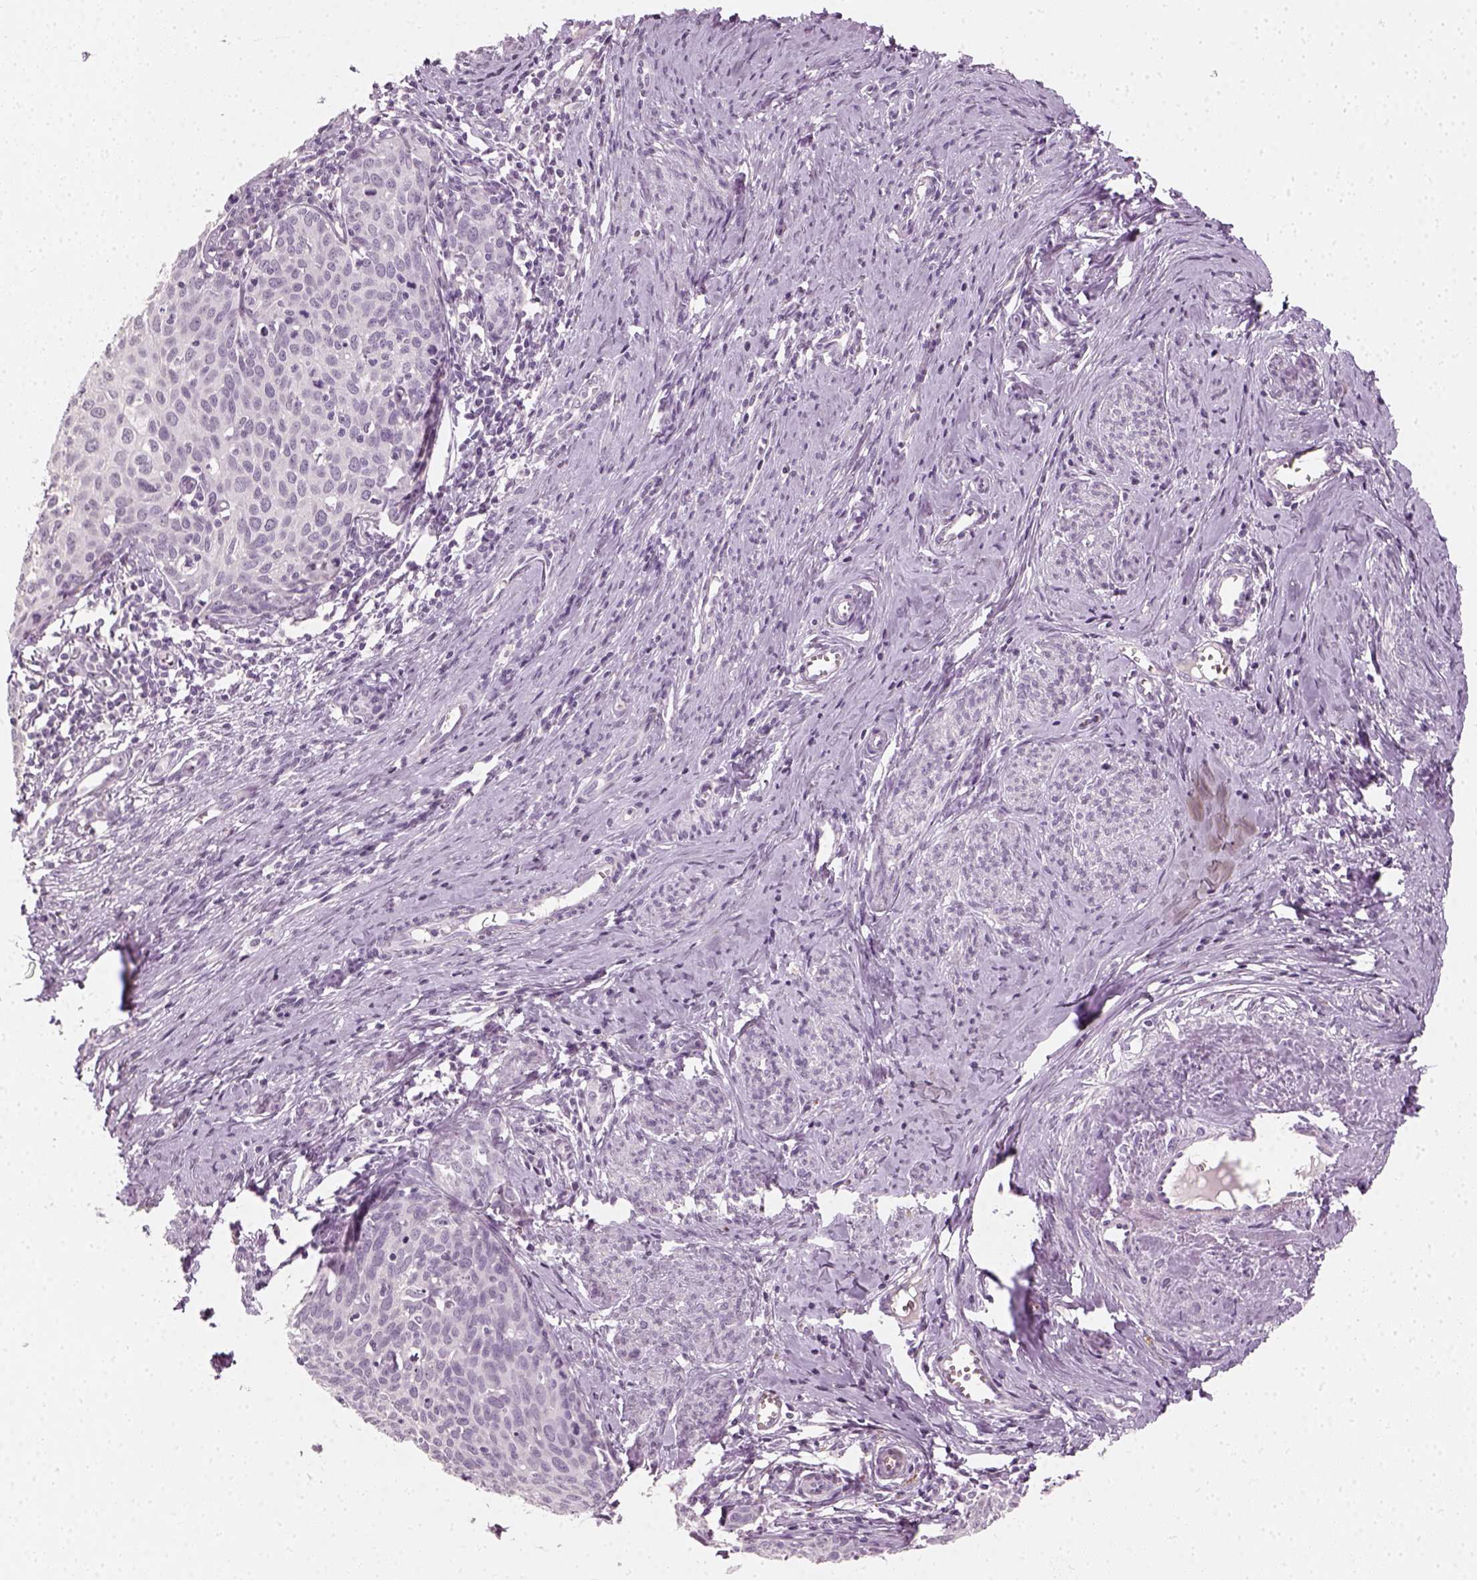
{"staining": {"intensity": "negative", "quantity": "none", "location": "none"}, "tissue": "cervical cancer", "cell_type": "Tumor cells", "image_type": "cancer", "snomed": [{"axis": "morphology", "description": "Squamous cell carcinoma, NOS"}, {"axis": "topography", "description": "Cervix"}], "caption": "This micrograph is of cervical cancer (squamous cell carcinoma) stained with IHC to label a protein in brown with the nuclei are counter-stained blue. There is no positivity in tumor cells.", "gene": "TH", "patient": {"sex": "female", "age": 62}}